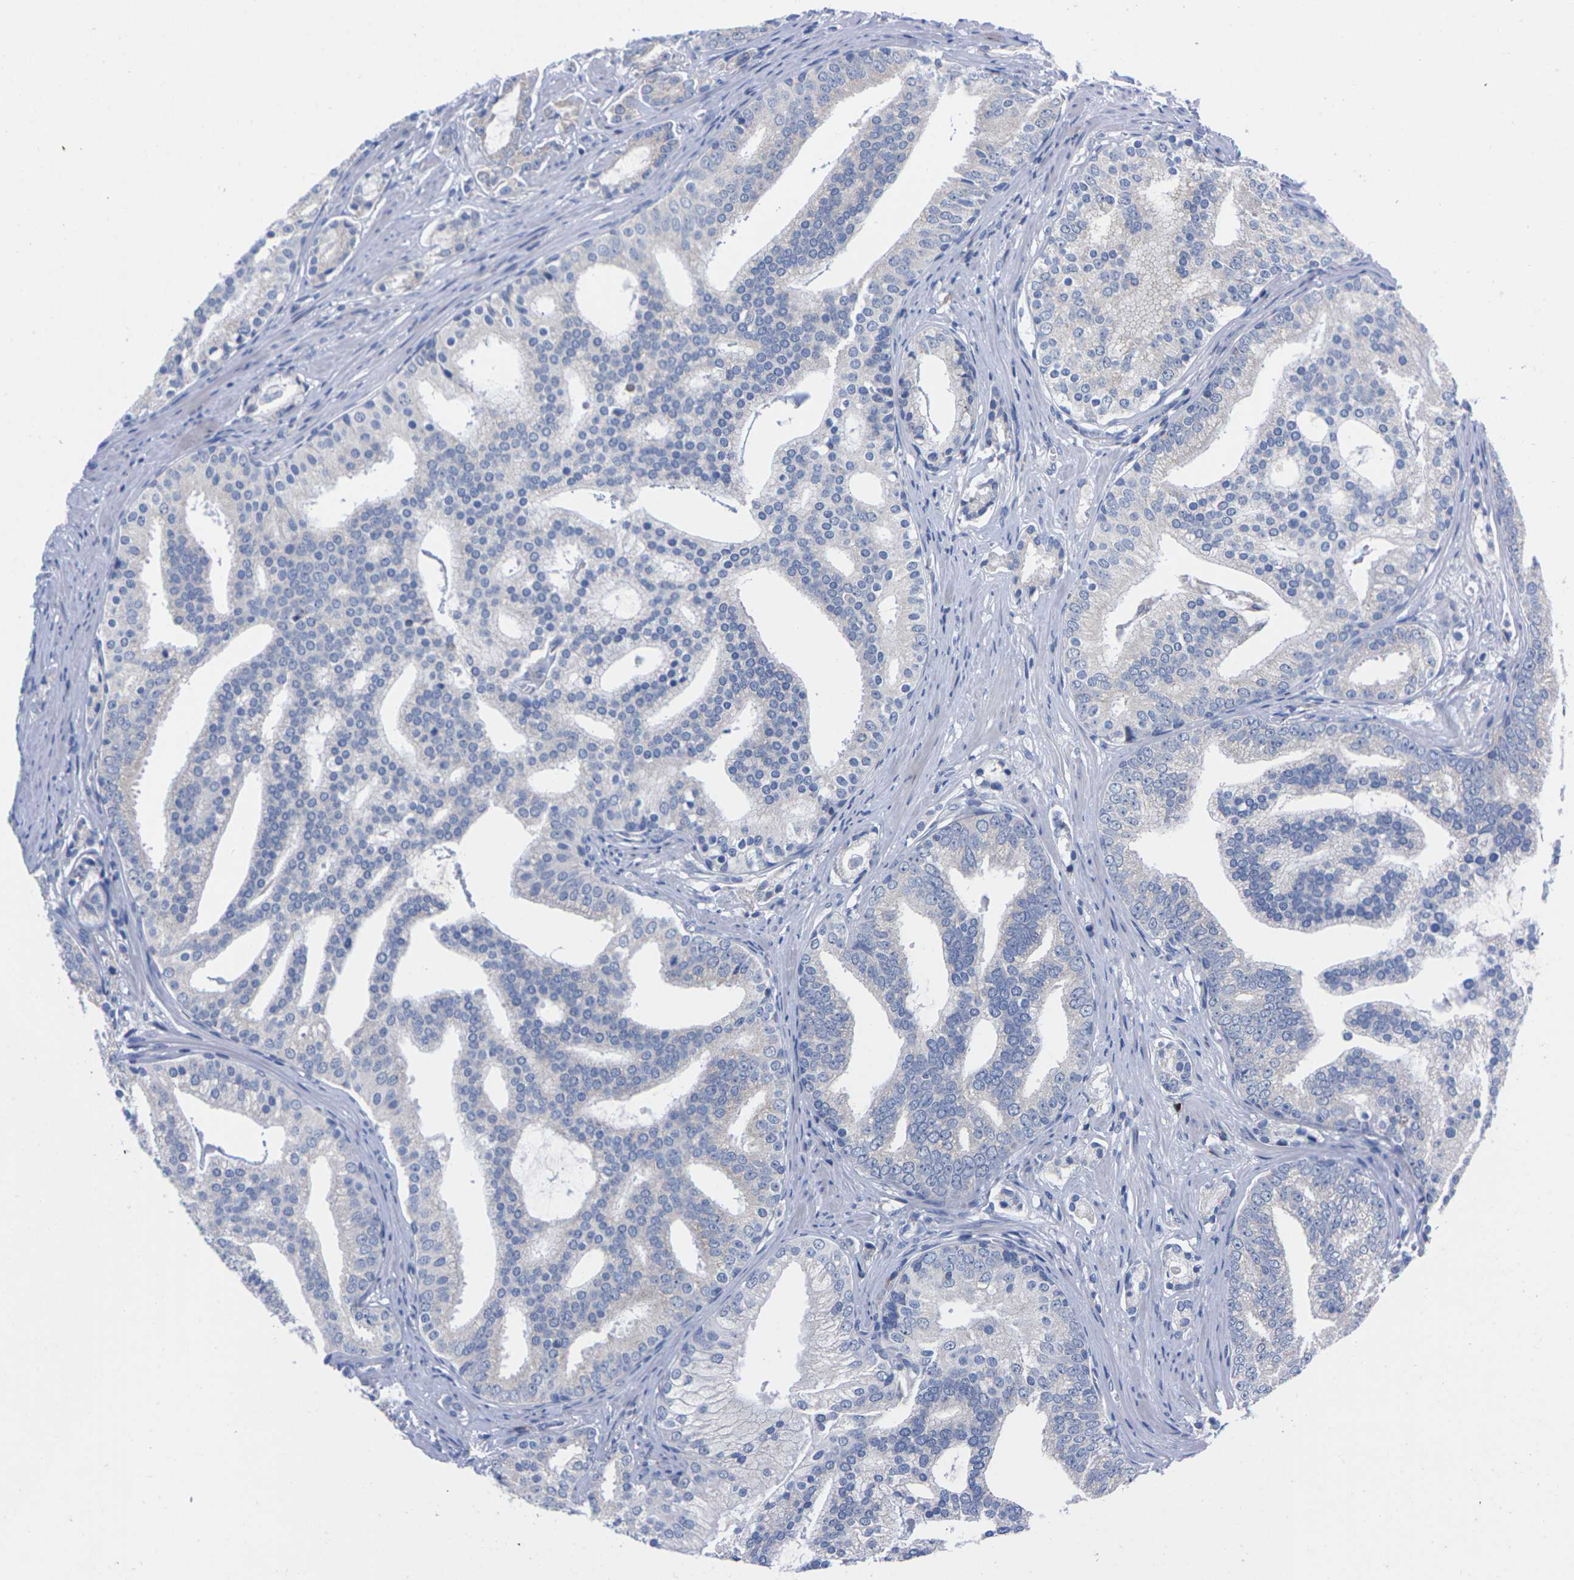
{"staining": {"intensity": "negative", "quantity": "none", "location": "none"}, "tissue": "prostate cancer", "cell_type": "Tumor cells", "image_type": "cancer", "snomed": [{"axis": "morphology", "description": "Adenocarcinoma, Low grade"}, {"axis": "topography", "description": "Prostate"}], "caption": "Immunohistochemistry of human prostate cancer (adenocarcinoma (low-grade)) exhibits no expression in tumor cells.", "gene": "FAM210A", "patient": {"sex": "male", "age": 58}}